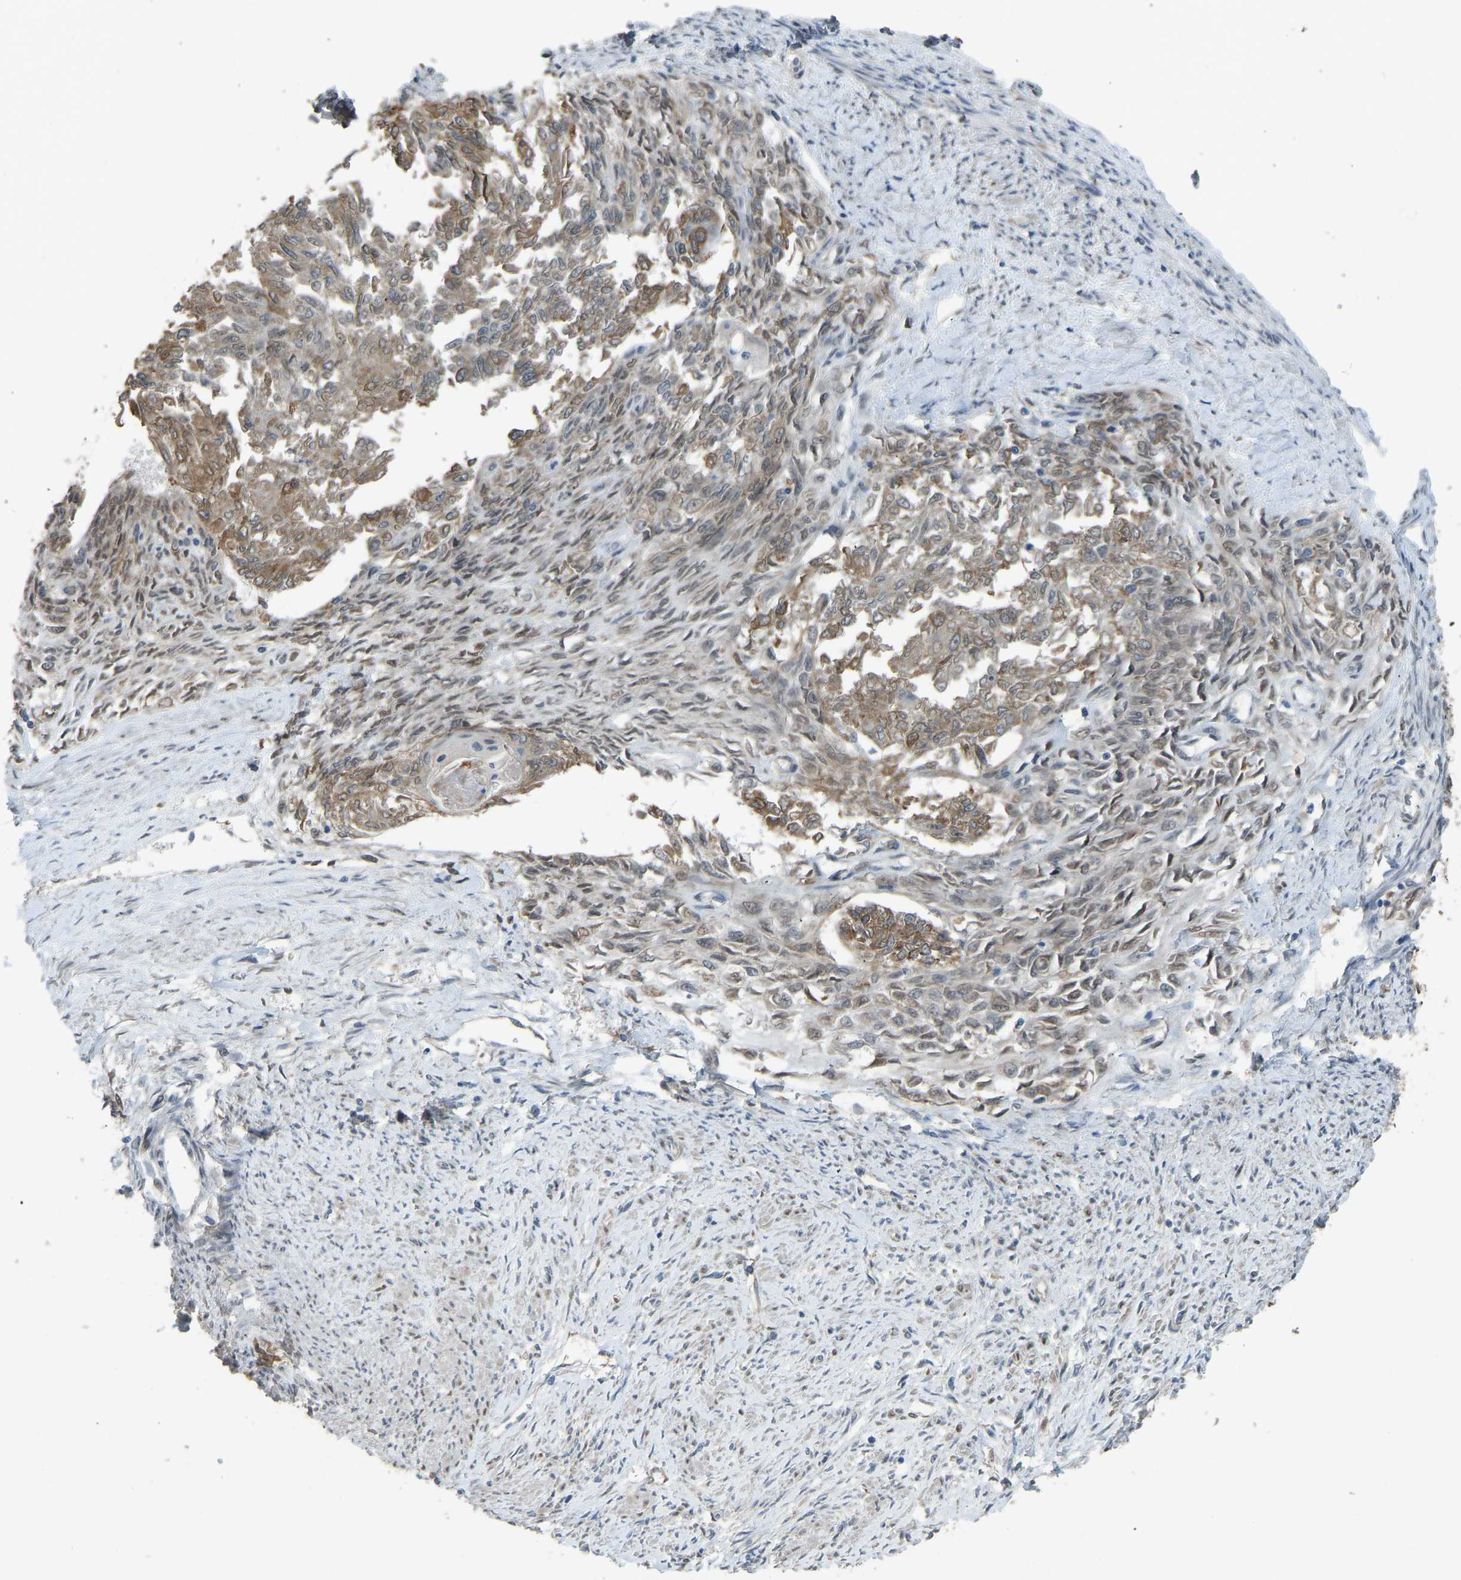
{"staining": {"intensity": "moderate", "quantity": "25%-75%", "location": "cytoplasmic/membranous,nuclear"}, "tissue": "endometrial cancer", "cell_type": "Tumor cells", "image_type": "cancer", "snomed": [{"axis": "morphology", "description": "Adenocarcinoma, NOS"}, {"axis": "topography", "description": "Endometrium"}], "caption": "Tumor cells show moderate cytoplasmic/membranous and nuclear staining in approximately 25%-75% of cells in adenocarcinoma (endometrial). (Brightfield microscopy of DAB IHC at high magnification).", "gene": "KPNA6", "patient": {"sex": "female", "age": 32}}